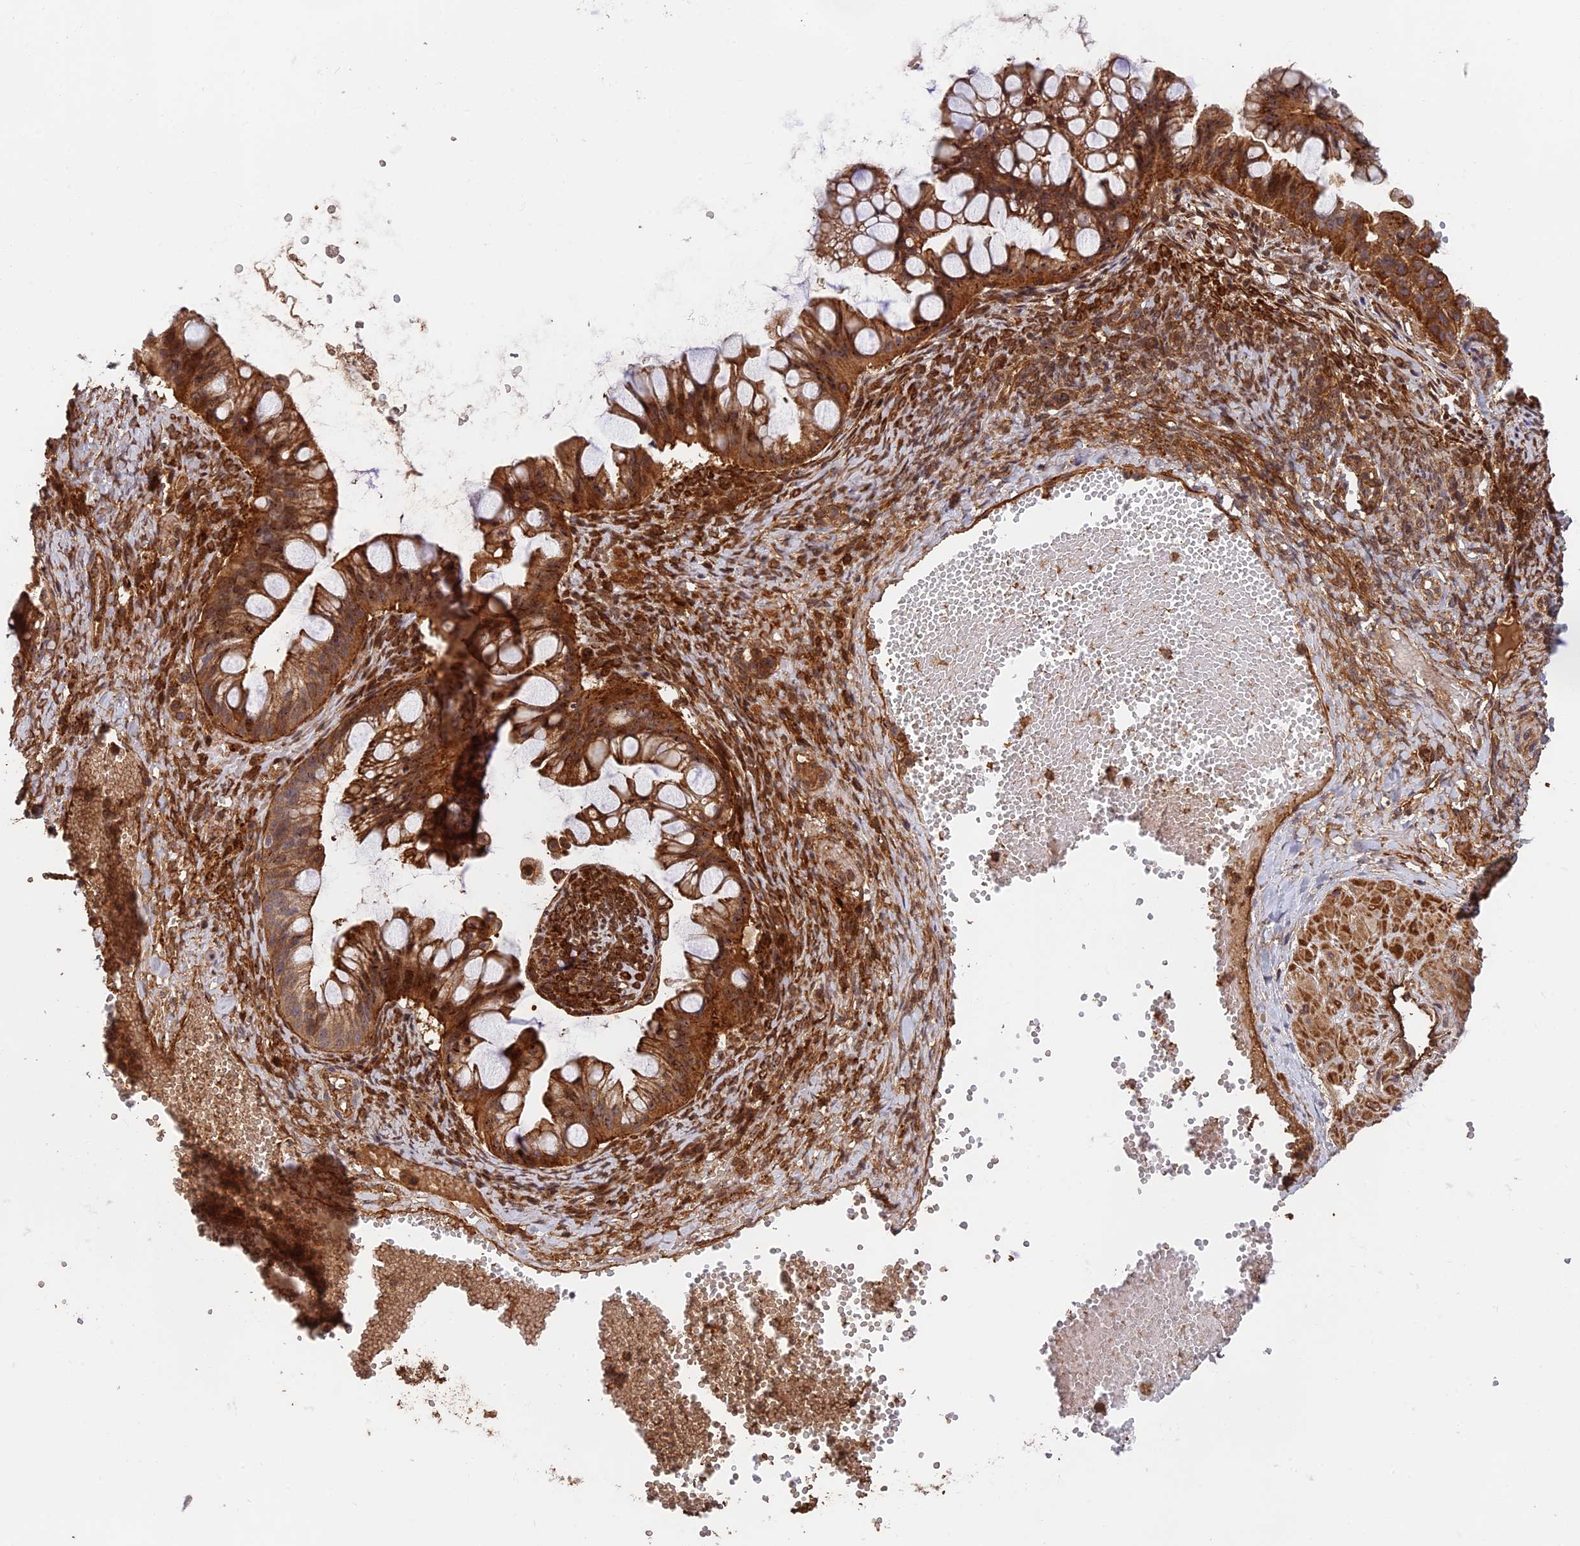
{"staining": {"intensity": "strong", "quantity": ">75%", "location": "cytoplasmic/membranous"}, "tissue": "ovarian cancer", "cell_type": "Tumor cells", "image_type": "cancer", "snomed": [{"axis": "morphology", "description": "Cystadenocarcinoma, mucinous, NOS"}, {"axis": "topography", "description": "Ovary"}], "caption": "A histopathology image of human ovarian cancer stained for a protein exhibits strong cytoplasmic/membranous brown staining in tumor cells. (Brightfield microscopy of DAB IHC at high magnification).", "gene": "OSBPL1A", "patient": {"sex": "female", "age": 73}}